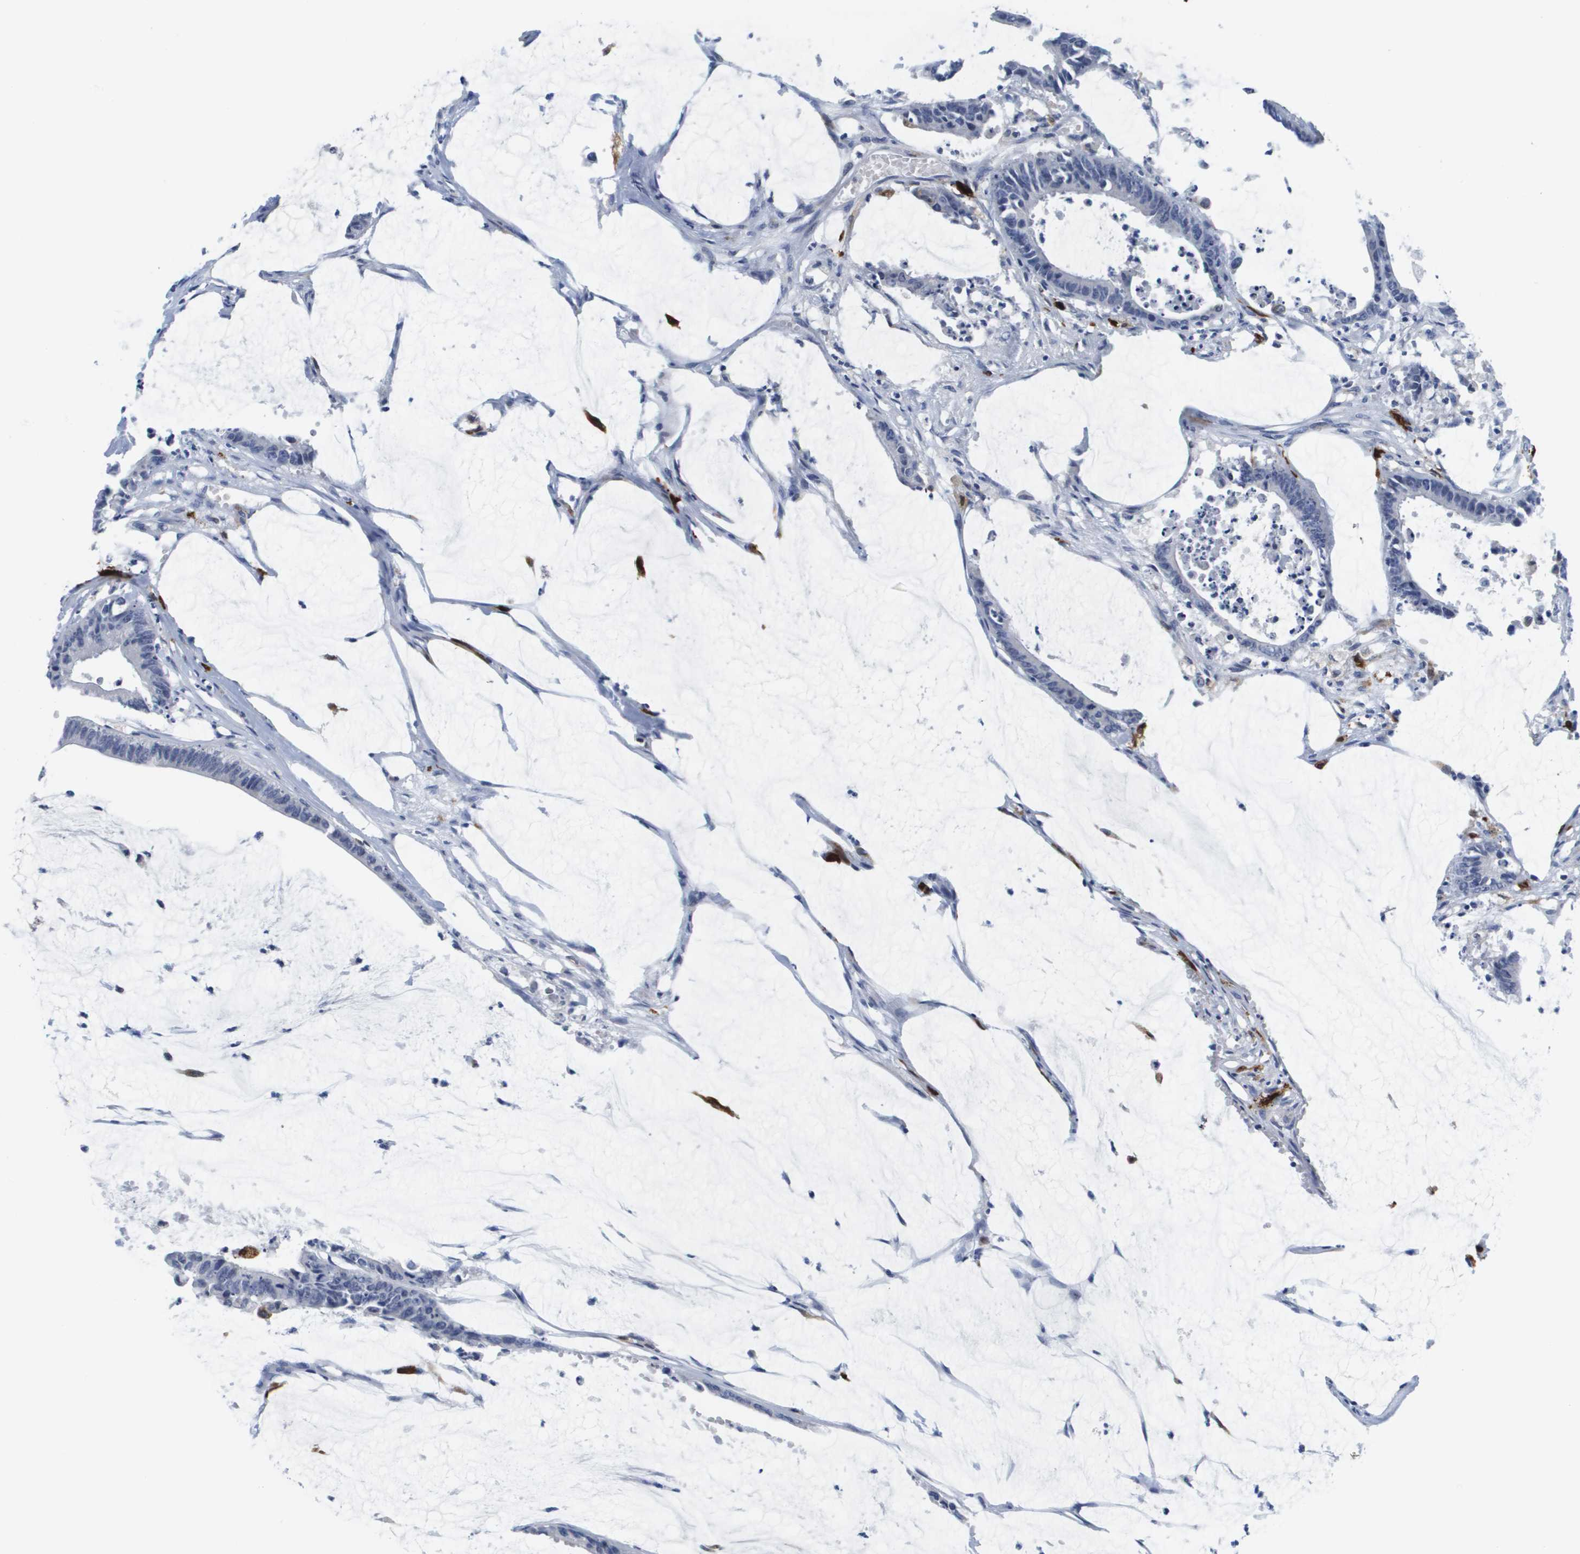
{"staining": {"intensity": "negative", "quantity": "none", "location": "none"}, "tissue": "colorectal cancer", "cell_type": "Tumor cells", "image_type": "cancer", "snomed": [{"axis": "morphology", "description": "Adenocarcinoma, NOS"}, {"axis": "topography", "description": "Rectum"}], "caption": "Immunohistochemical staining of colorectal cancer exhibits no significant positivity in tumor cells. (Brightfield microscopy of DAB IHC at high magnification).", "gene": "HMOX1", "patient": {"sex": "female", "age": 66}}